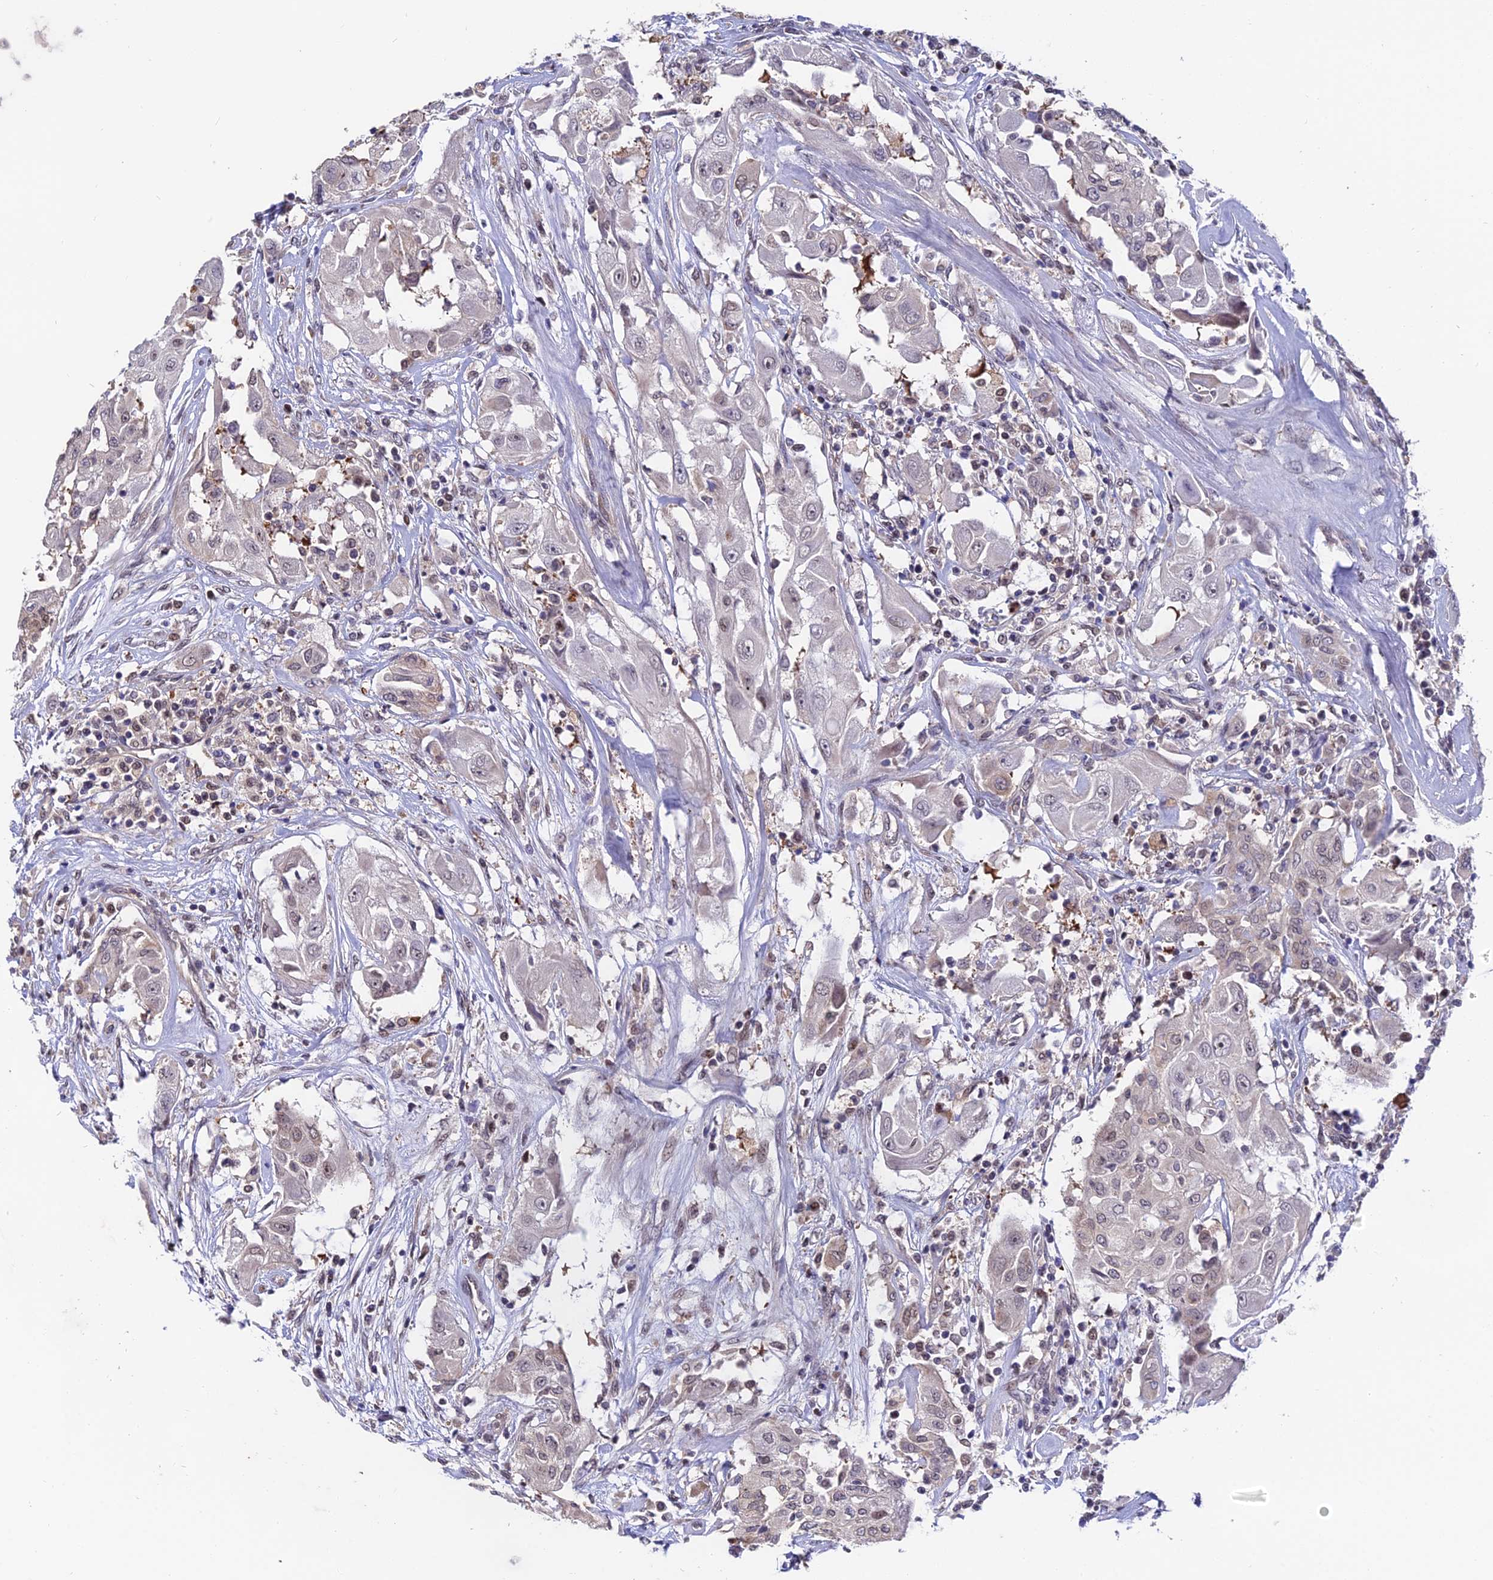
{"staining": {"intensity": "weak", "quantity": "<25%", "location": "nuclear"}, "tissue": "thyroid cancer", "cell_type": "Tumor cells", "image_type": "cancer", "snomed": [{"axis": "morphology", "description": "Papillary adenocarcinoma, NOS"}, {"axis": "topography", "description": "Thyroid gland"}], "caption": "Immunohistochemistry (IHC) of thyroid papillary adenocarcinoma shows no positivity in tumor cells. (DAB immunohistochemistry, high magnification).", "gene": "INPP4A", "patient": {"sex": "female", "age": 59}}